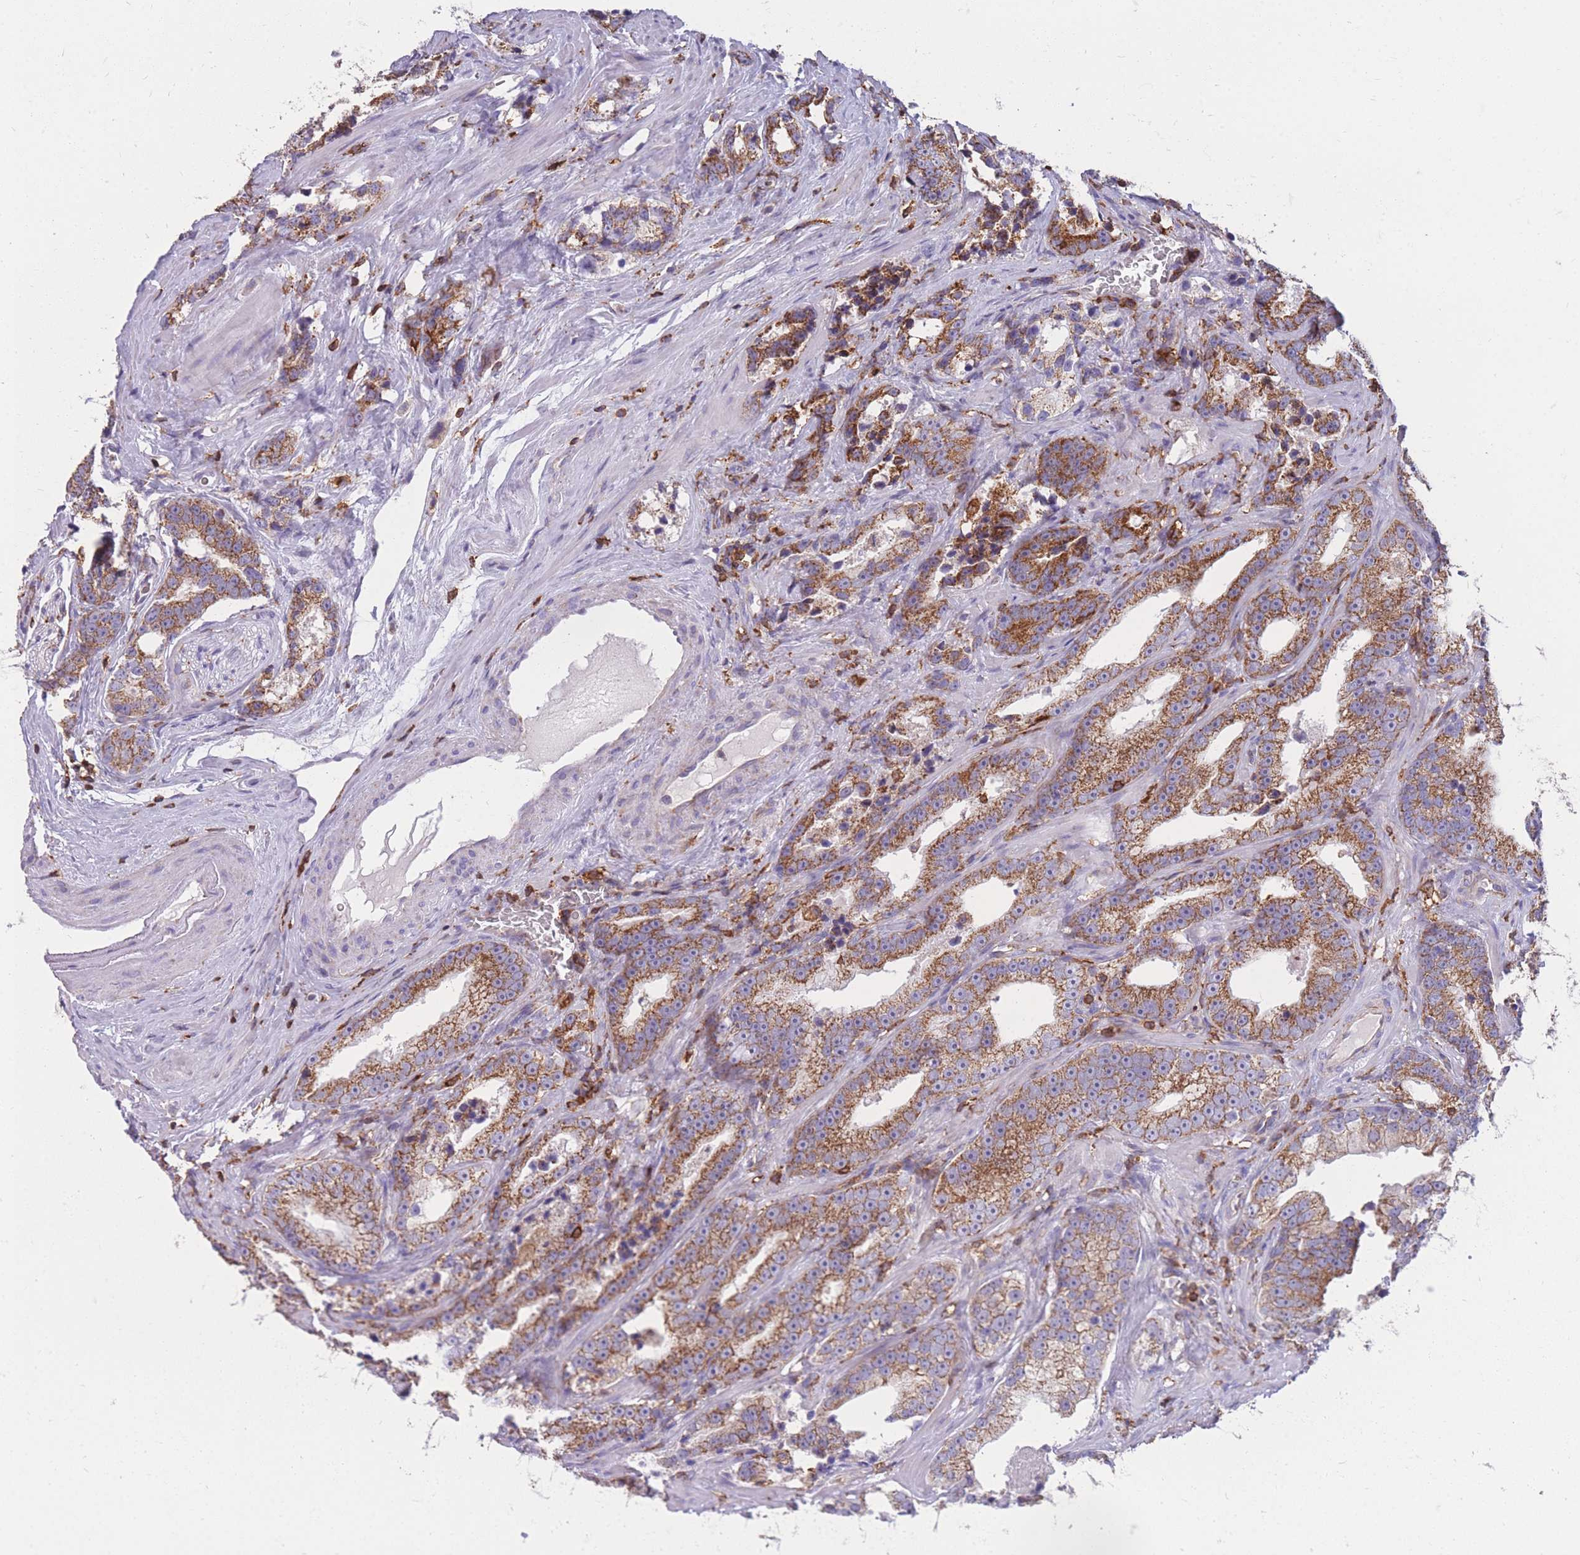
{"staining": {"intensity": "moderate", "quantity": ">75%", "location": "cytoplasmic/membranous"}, "tissue": "prostate cancer", "cell_type": "Tumor cells", "image_type": "cancer", "snomed": [{"axis": "morphology", "description": "Adenocarcinoma, High grade"}, {"axis": "topography", "description": "Prostate"}], "caption": "Tumor cells exhibit medium levels of moderate cytoplasmic/membranous staining in about >75% of cells in human adenocarcinoma (high-grade) (prostate).", "gene": "MRPL54", "patient": {"sex": "male", "age": 62}}